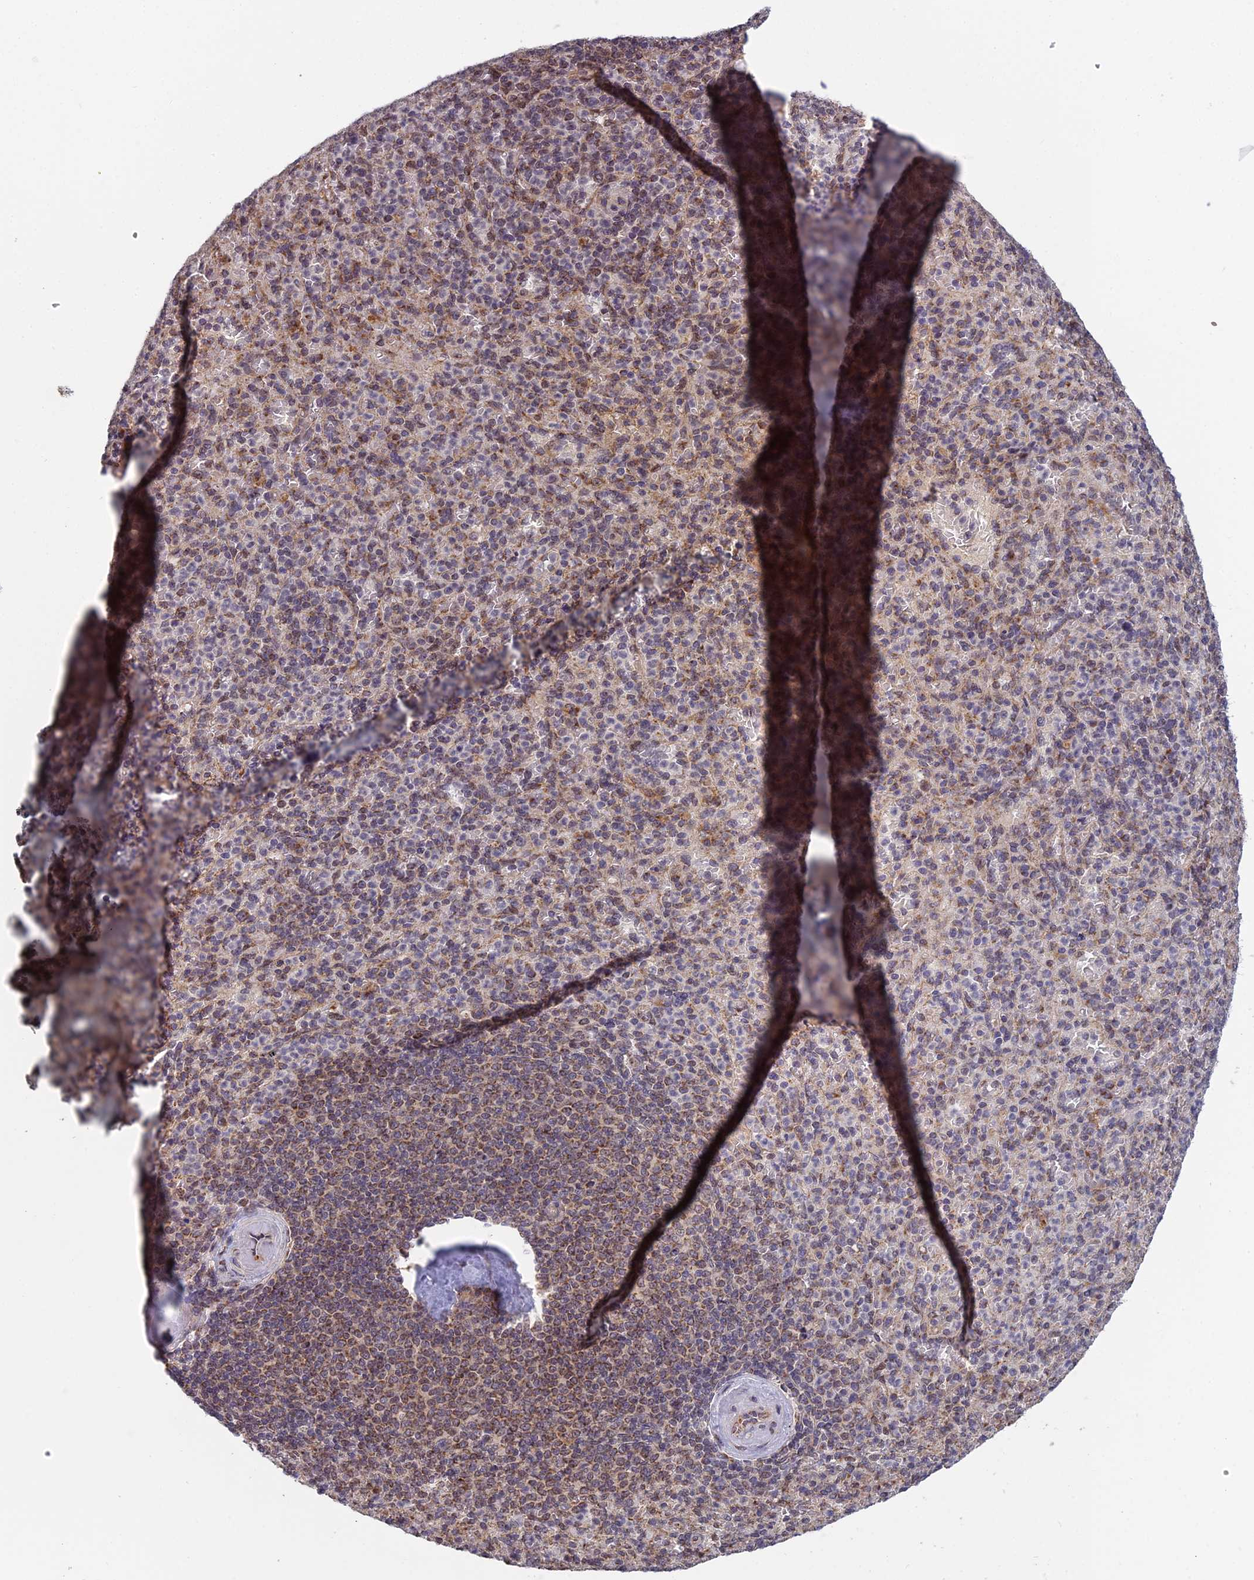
{"staining": {"intensity": "weak", "quantity": "<25%", "location": "cytoplasmic/membranous"}, "tissue": "spleen", "cell_type": "Cells in red pulp", "image_type": "normal", "snomed": [{"axis": "morphology", "description": "Normal tissue, NOS"}, {"axis": "topography", "description": "Spleen"}], "caption": "An image of human spleen is negative for staining in cells in red pulp.", "gene": "MEOX1", "patient": {"sex": "female", "age": 74}}